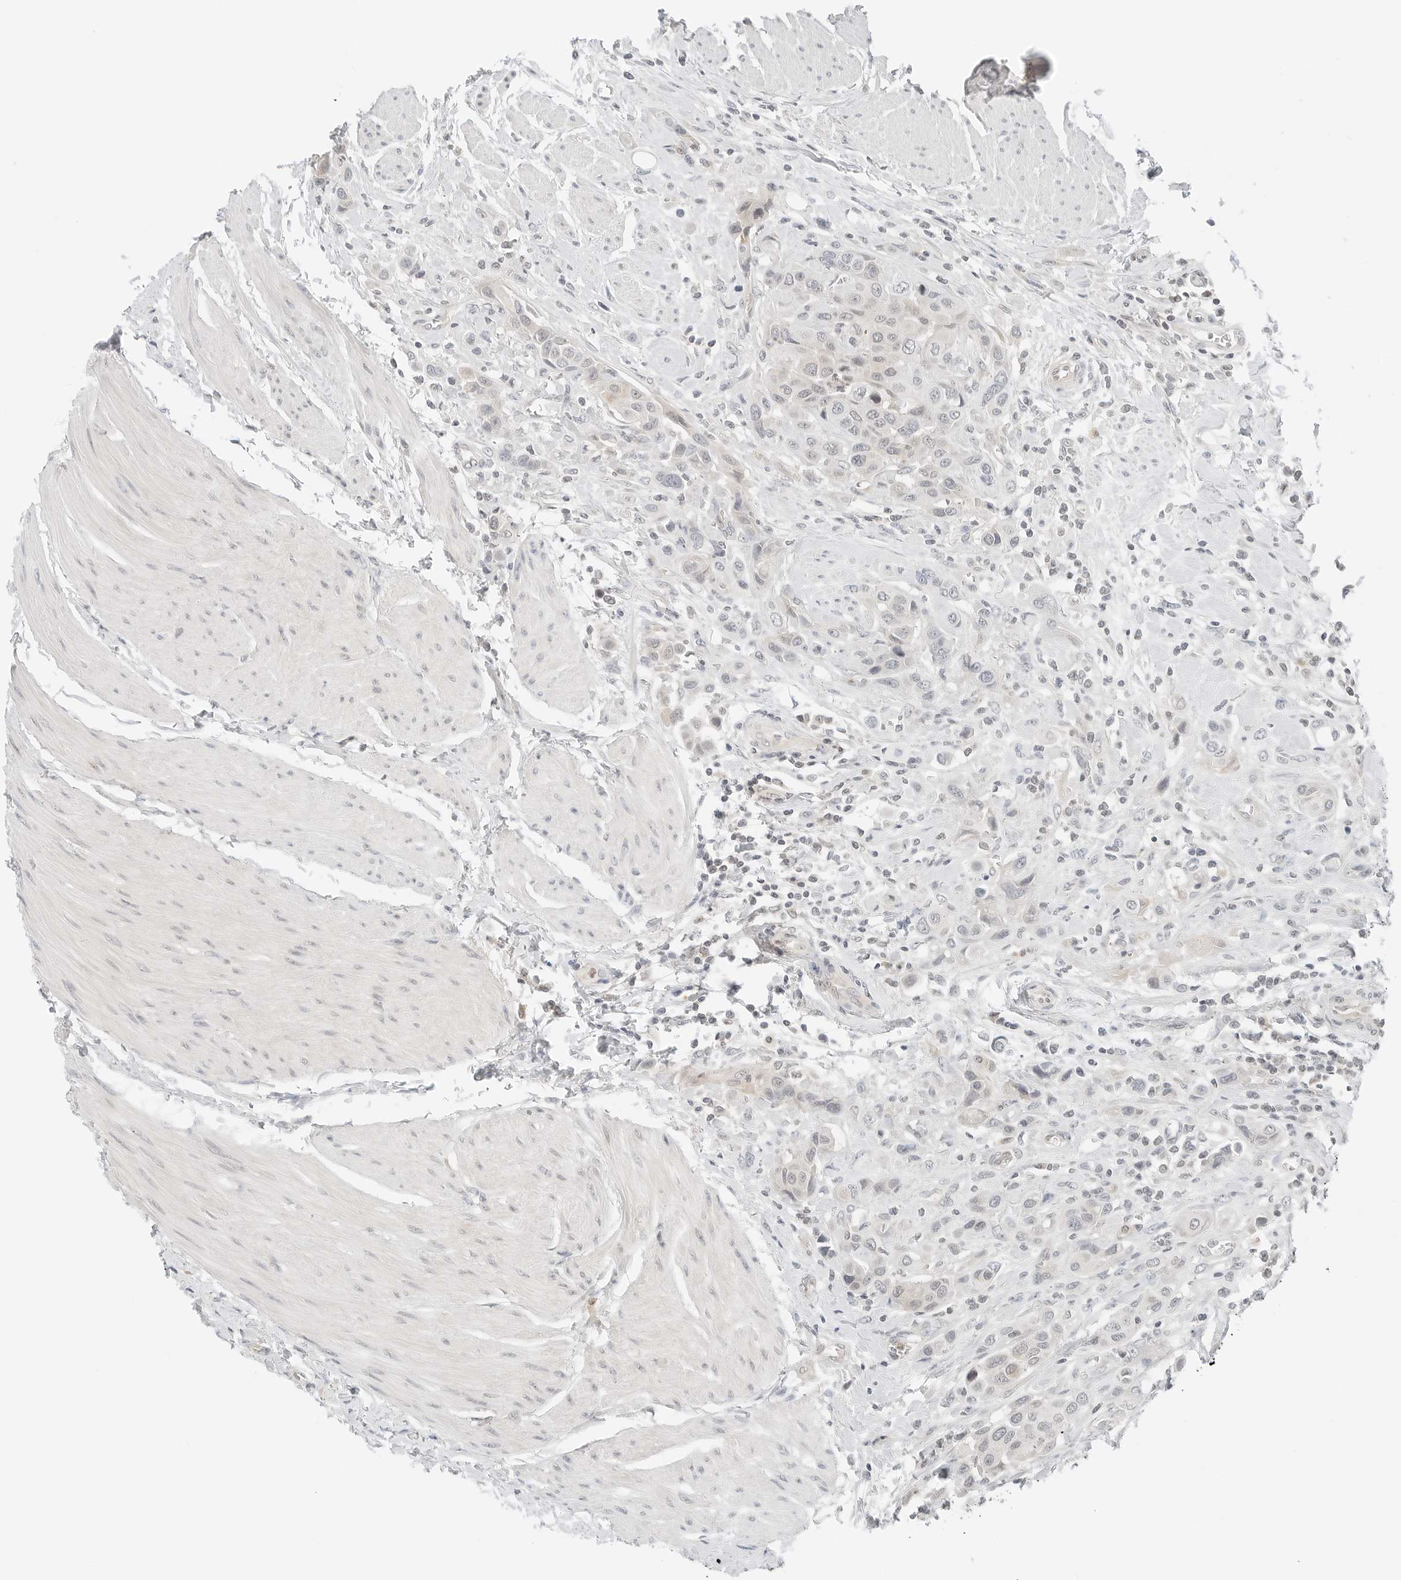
{"staining": {"intensity": "negative", "quantity": "none", "location": "none"}, "tissue": "urothelial cancer", "cell_type": "Tumor cells", "image_type": "cancer", "snomed": [{"axis": "morphology", "description": "Urothelial carcinoma, High grade"}, {"axis": "topography", "description": "Urinary bladder"}], "caption": "A photomicrograph of human high-grade urothelial carcinoma is negative for staining in tumor cells. (DAB (3,3'-diaminobenzidine) immunohistochemistry (IHC) with hematoxylin counter stain).", "gene": "IQCC", "patient": {"sex": "male", "age": 50}}